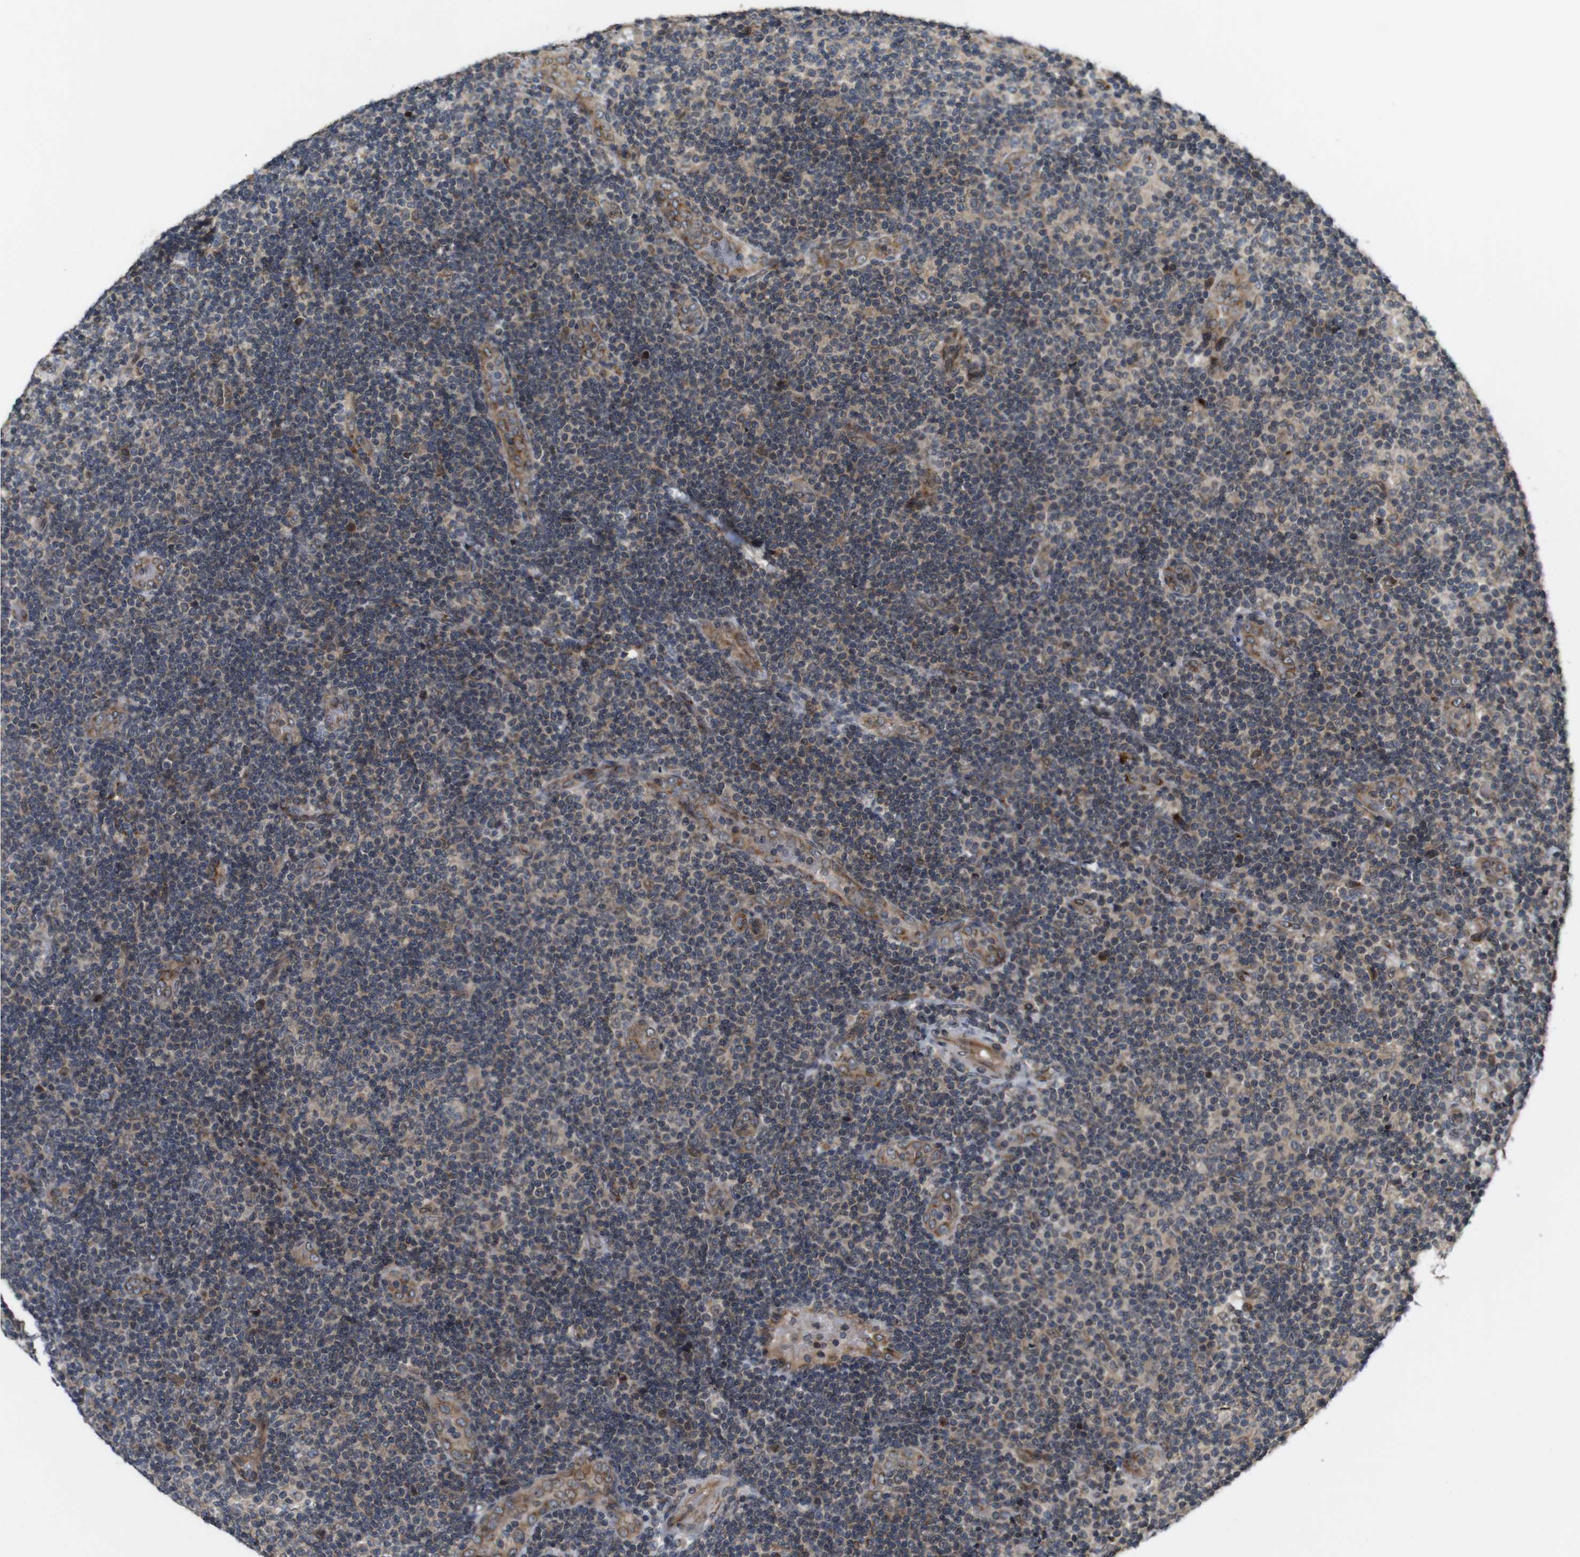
{"staining": {"intensity": "negative", "quantity": "none", "location": "none"}, "tissue": "lymphoma", "cell_type": "Tumor cells", "image_type": "cancer", "snomed": [{"axis": "morphology", "description": "Malignant lymphoma, non-Hodgkin's type, Low grade"}, {"axis": "topography", "description": "Lymph node"}], "caption": "The micrograph reveals no significant expression in tumor cells of lymphoma. (Stains: DAB immunohistochemistry (IHC) with hematoxylin counter stain, Microscopy: brightfield microscopy at high magnification).", "gene": "EFCAB14", "patient": {"sex": "male", "age": 83}}